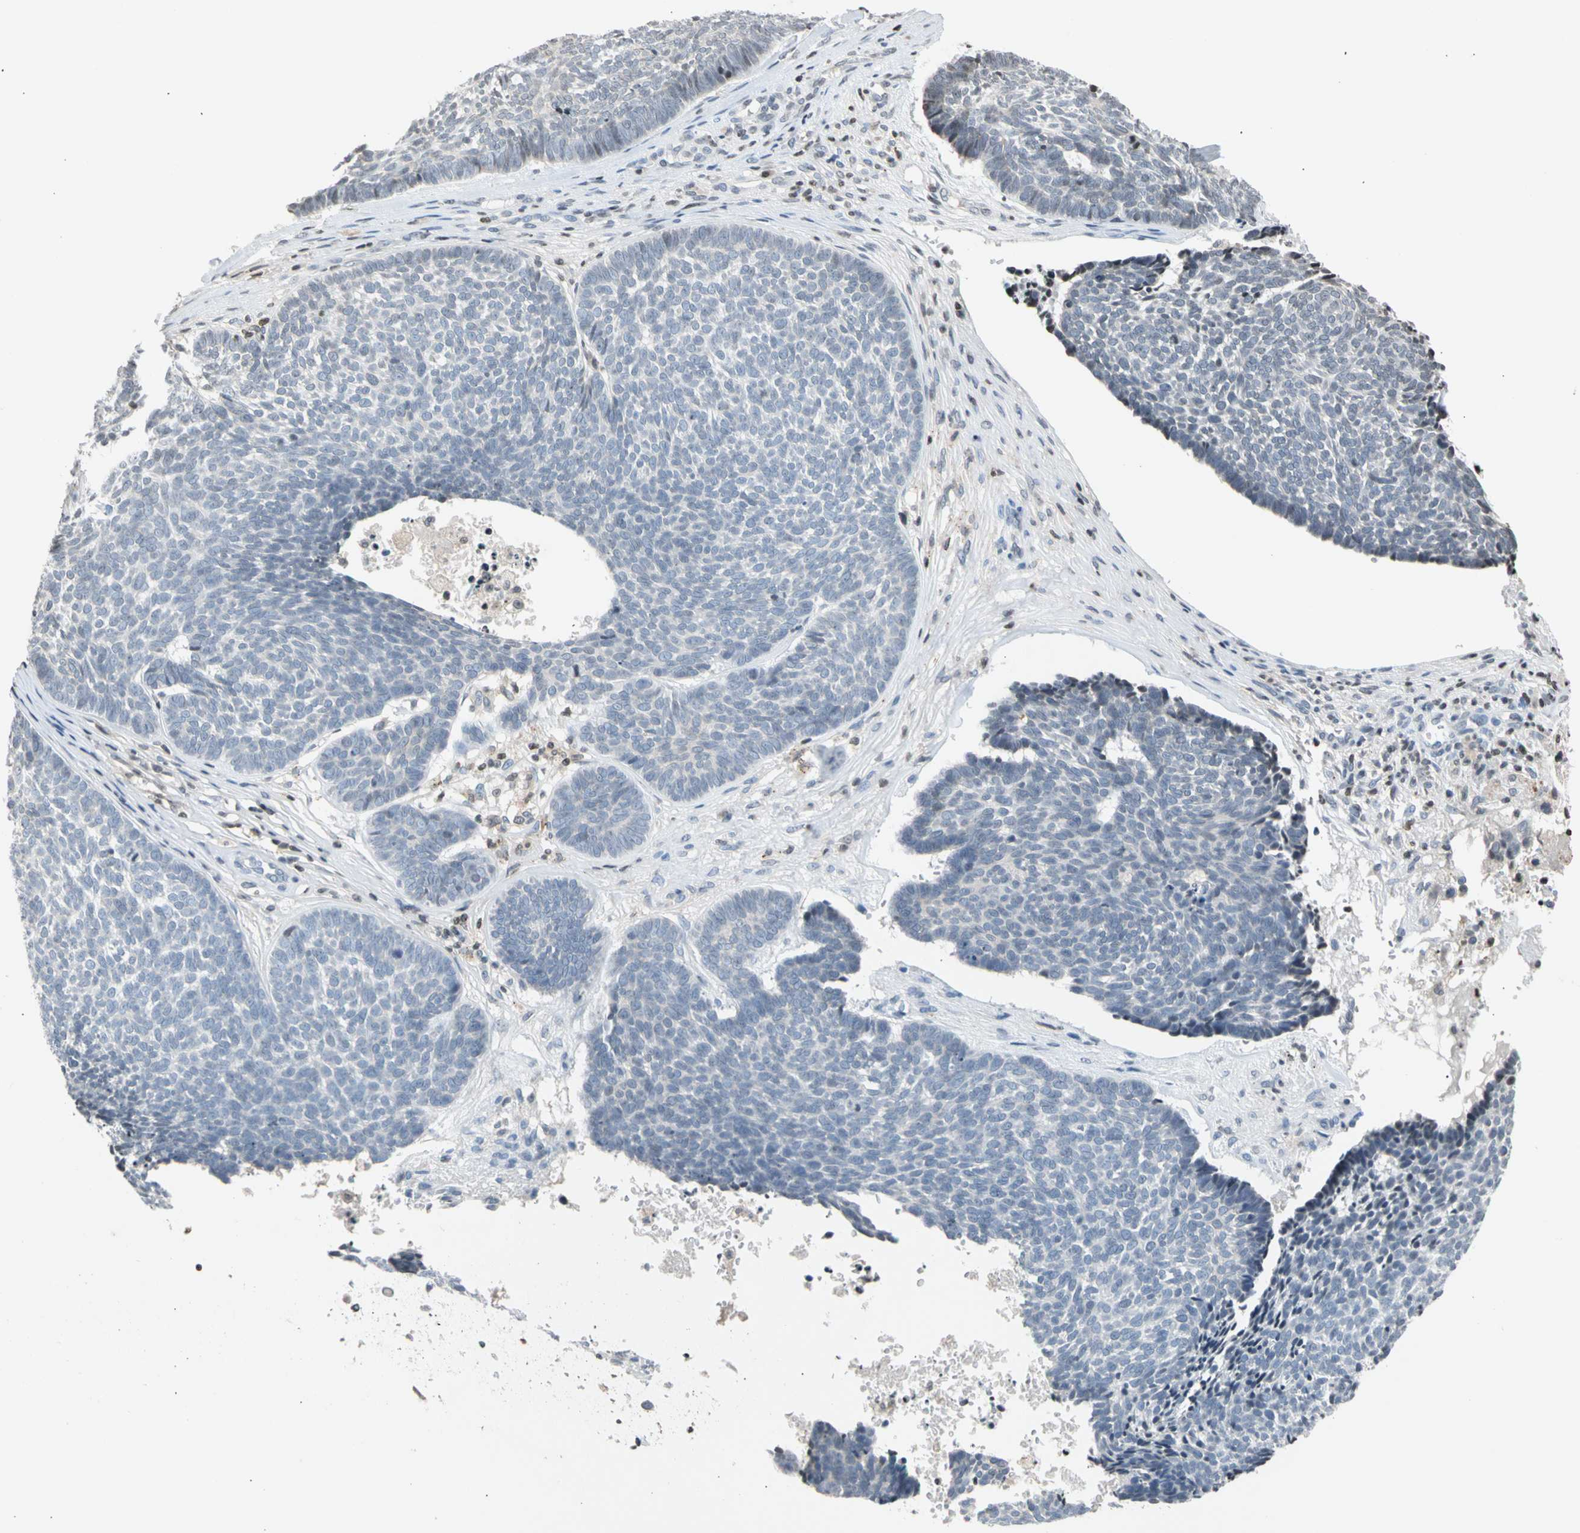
{"staining": {"intensity": "negative", "quantity": "none", "location": "none"}, "tissue": "skin cancer", "cell_type": "Tumor cells", "image_type": "cancer", "snomed": [{"axis": "morphology", "description": "Basal cell carcinoma"}, {"axis": "topography", "description": "Skin"}], "caption": "Skin cancer (basal cell carcinoma) was stained to show a protein in brown. There is no significant expression in tumor cells. (DAB immunohistochemistry (IHC) visualized using brightfield microscopy, high magnification).", "gene": "GPX4", "patient": {"sex": "male", "age": 84}}